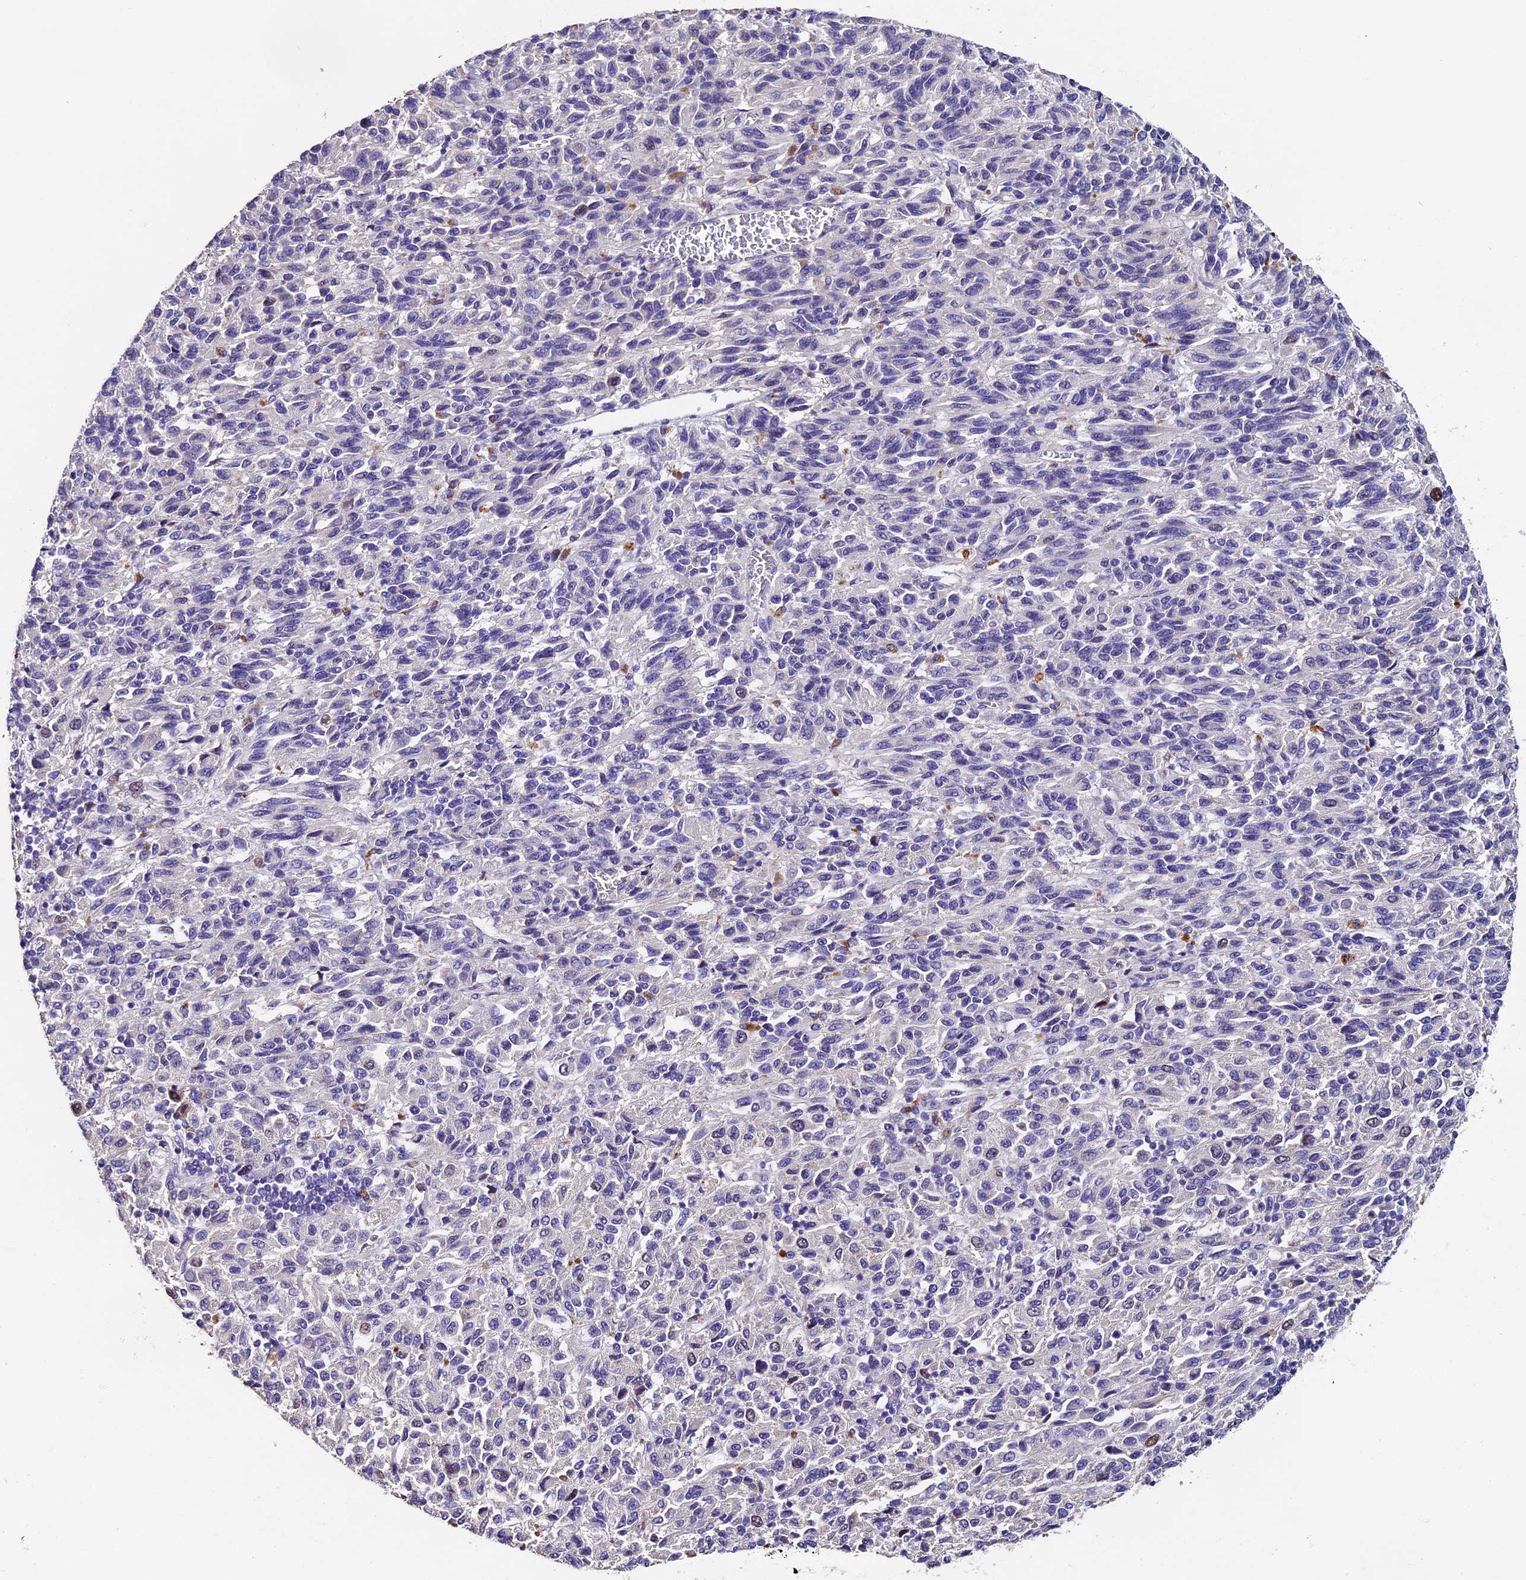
{"staining": {"intensity": "negative", "quantity": "none", "location": "none"}, "tissue": "melanoma", "cell_type": "Tumor cells", "image_type": "cancer", "snomed": [{"axis": "morphology", "description": "Malignant melanoma, Metastatic site"}, {"axis": "topography", "description": "Lung"}], "caption": "This is an immunohistochemistry histopathology image of human melanoma. There is no positivity in tumor cells.", "gene": "FBXW9", "patient": {"sex": "male", "age": 64}}